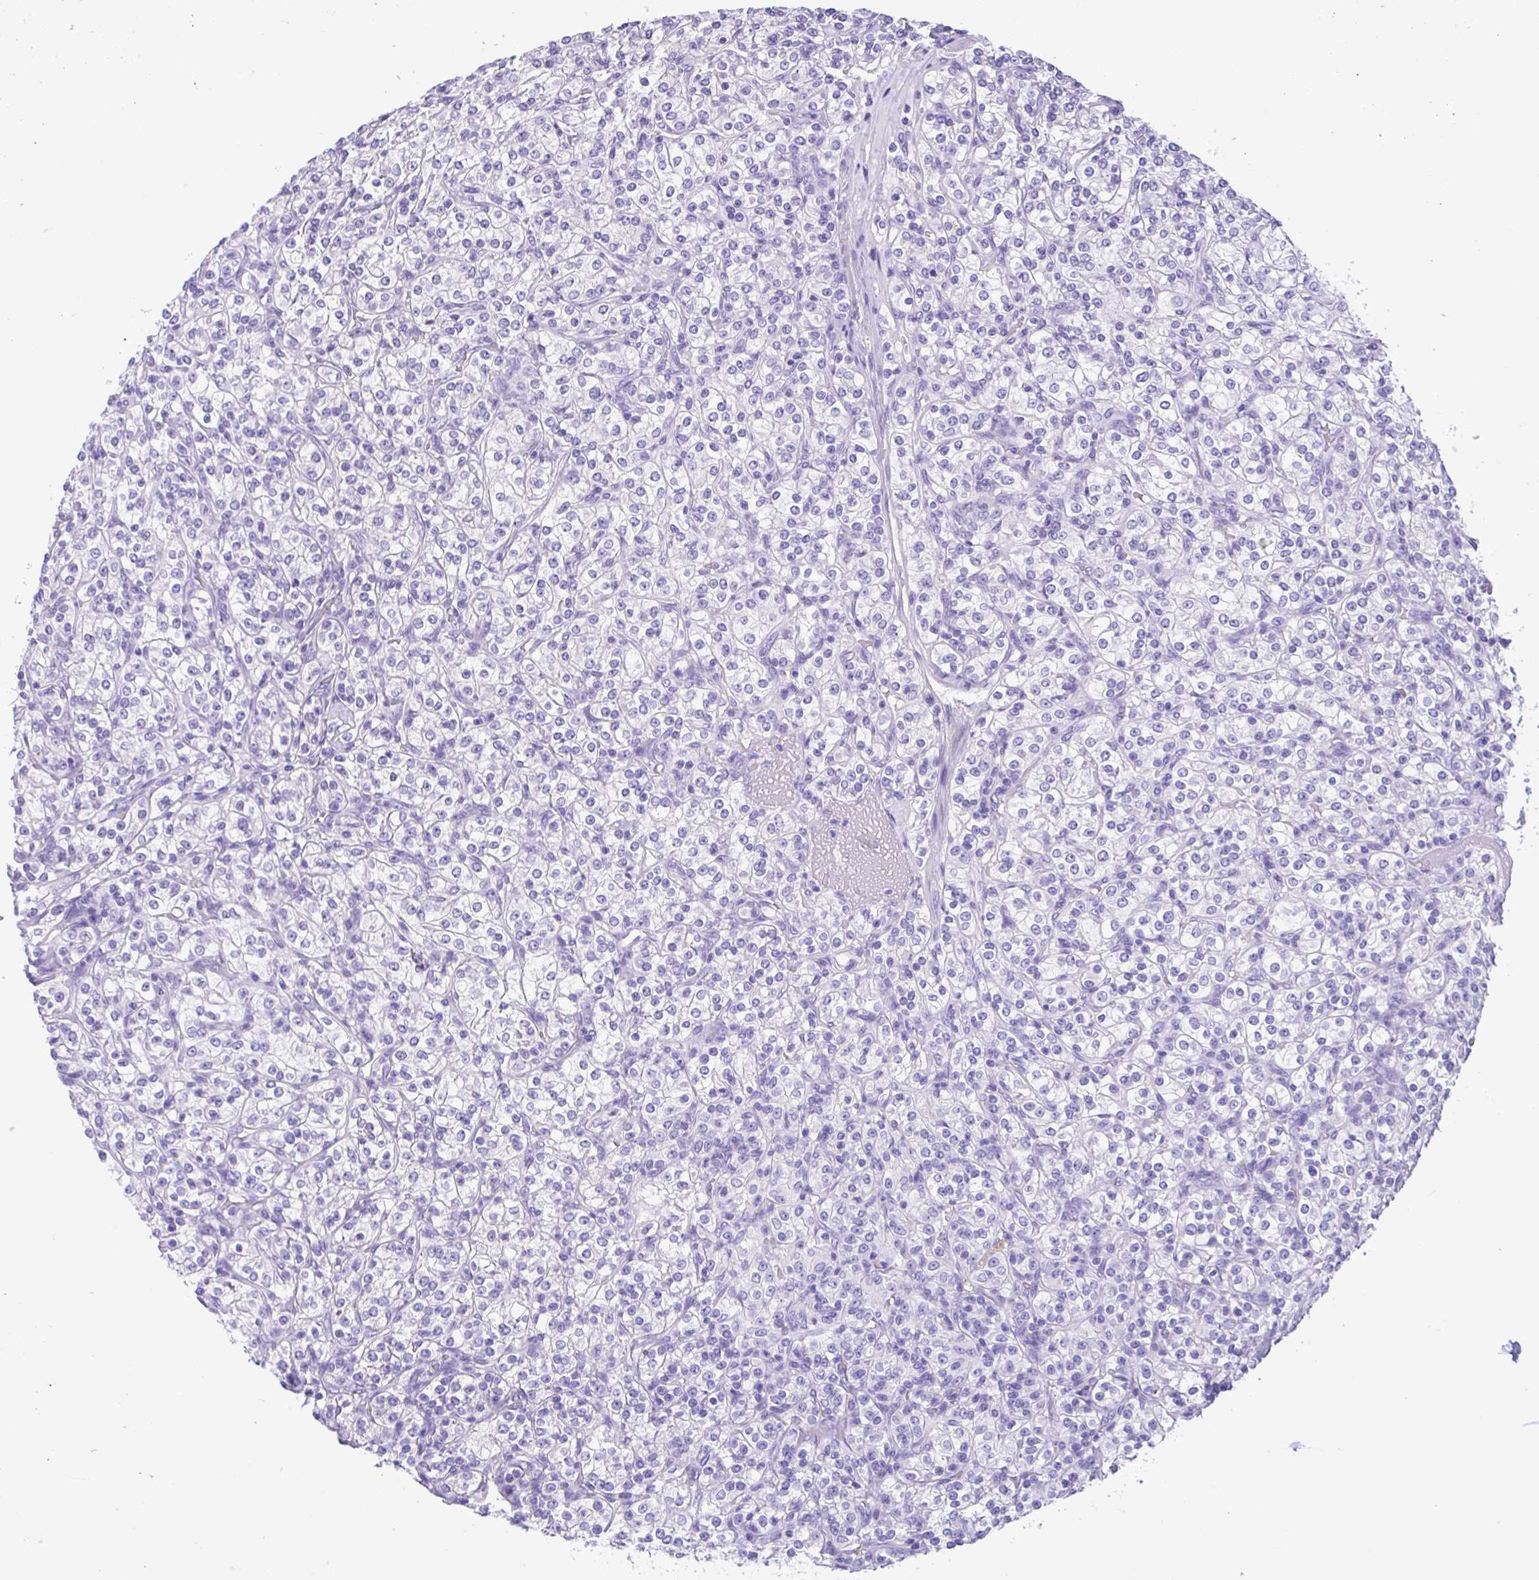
{"staining": {"intensity": "negative", "quantity": "none", "location": "none"}, "tissue": "renal cancer", "cell_type": "Tumor cells", "image_type": "cancer", "snomed": [{"axis": "morphology", "description": "Adenocarcinoma, NOS"}, {"axis": "topography", "description": "Kidney"}], "caption": "Immunohistochemistry (IHC) photomicrograph of neoplastic tissue: renal adenocarcinoma stained with DAB exhibits no significant protein expression in tumor cells.", "gene": "OR4N4", "patient": {"sex": "male", "age": 77}}